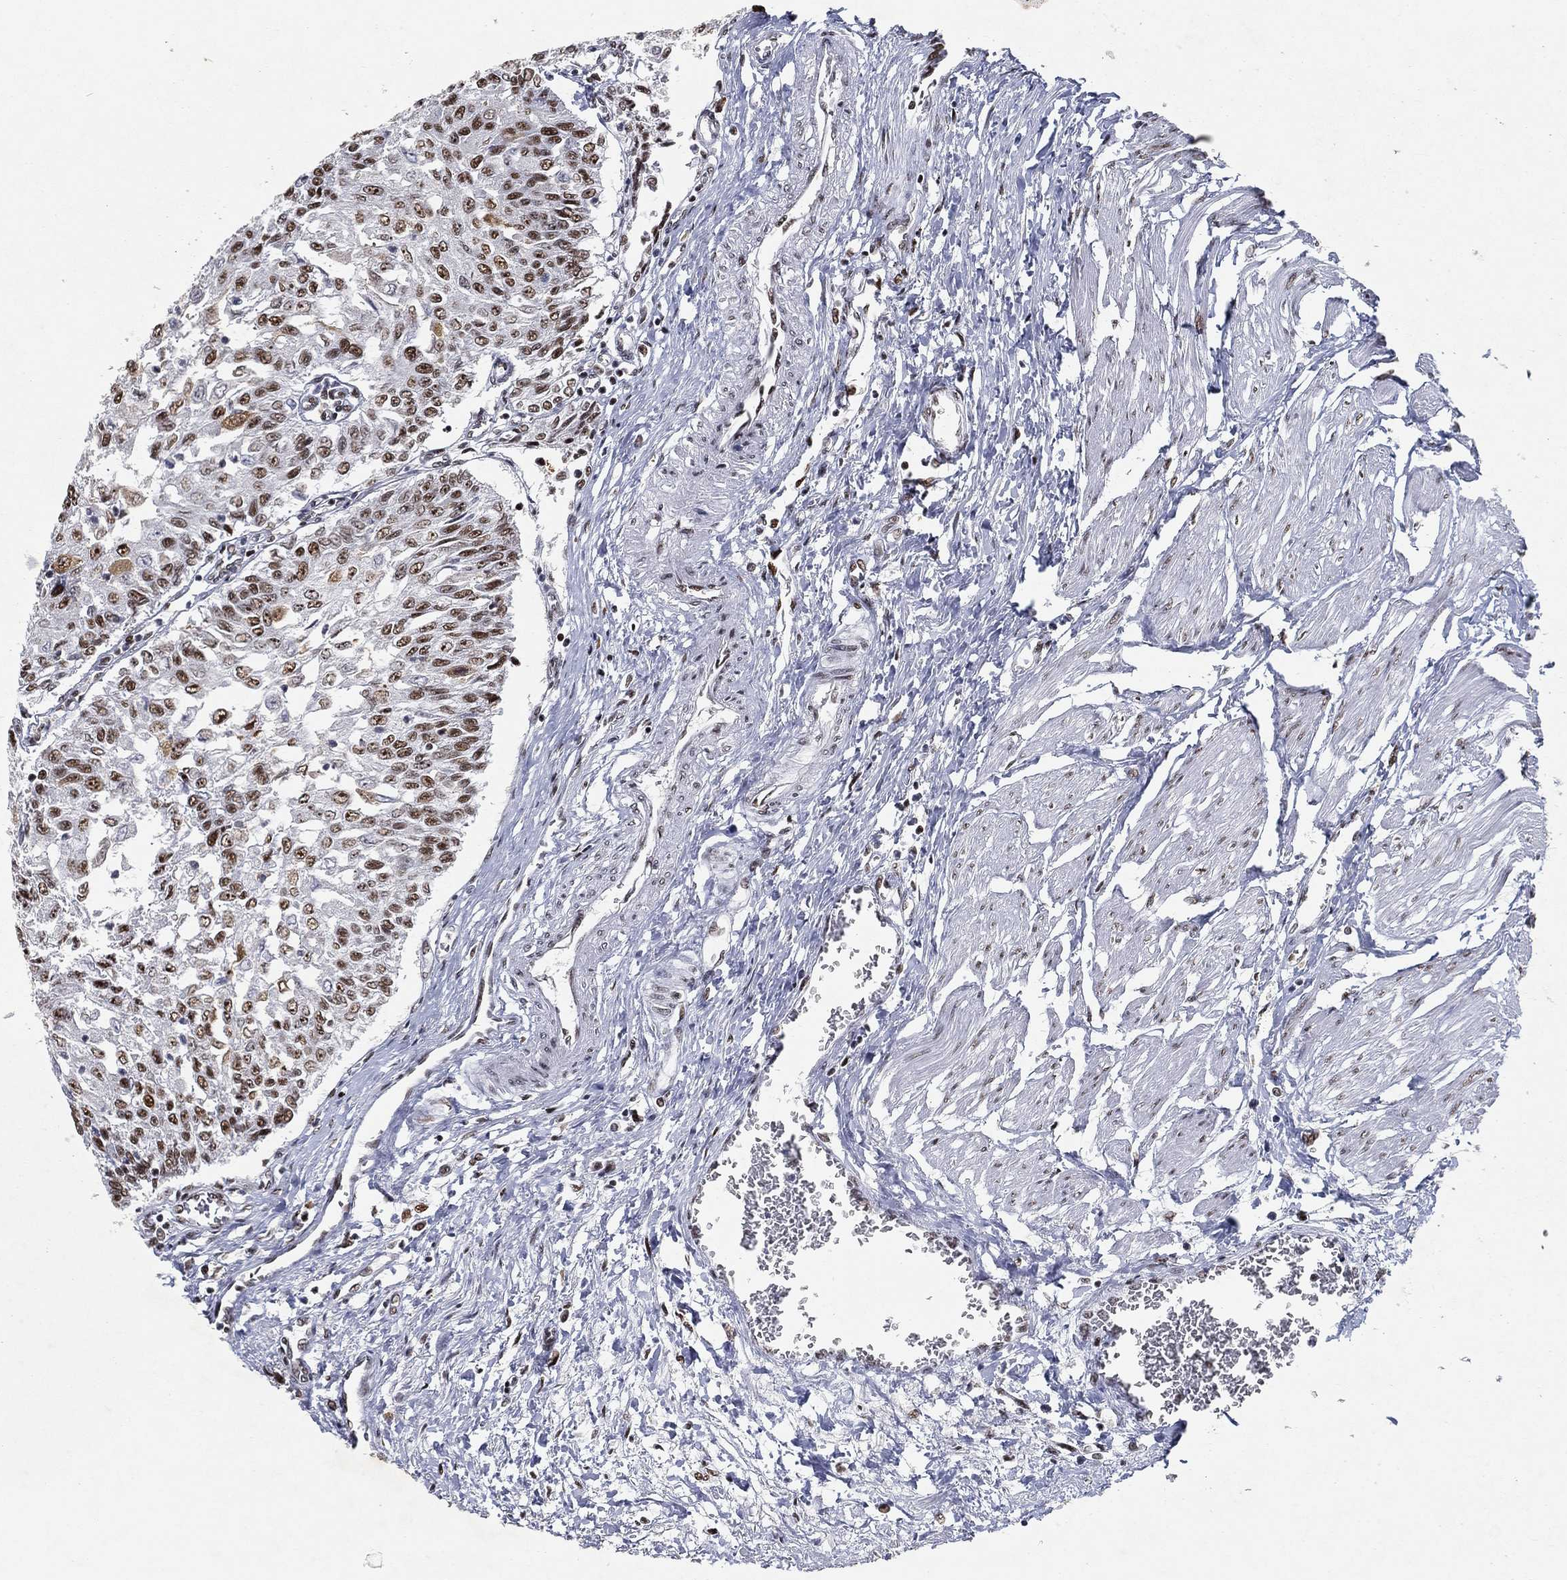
{"staining": {"intensity": "strong", "quantity": "25%-75%", "location": "nuclear"}, "tissue": "urothelial cancer", "cell_type": "Tumor cells", "image_type": "cancer", "snomed": [{"axis": "morphology", "description": "Urothelial carcinoma, Low grade"}, {"axis": "topography", "description": "Urinary bladder"}], "caption": "Human urothelial carcinoma (low-grade) stained with a protein marker reveals strong staining in tumor cells.", "gene": "DDX27", "patient": {"sex": "male", "age": 78}}